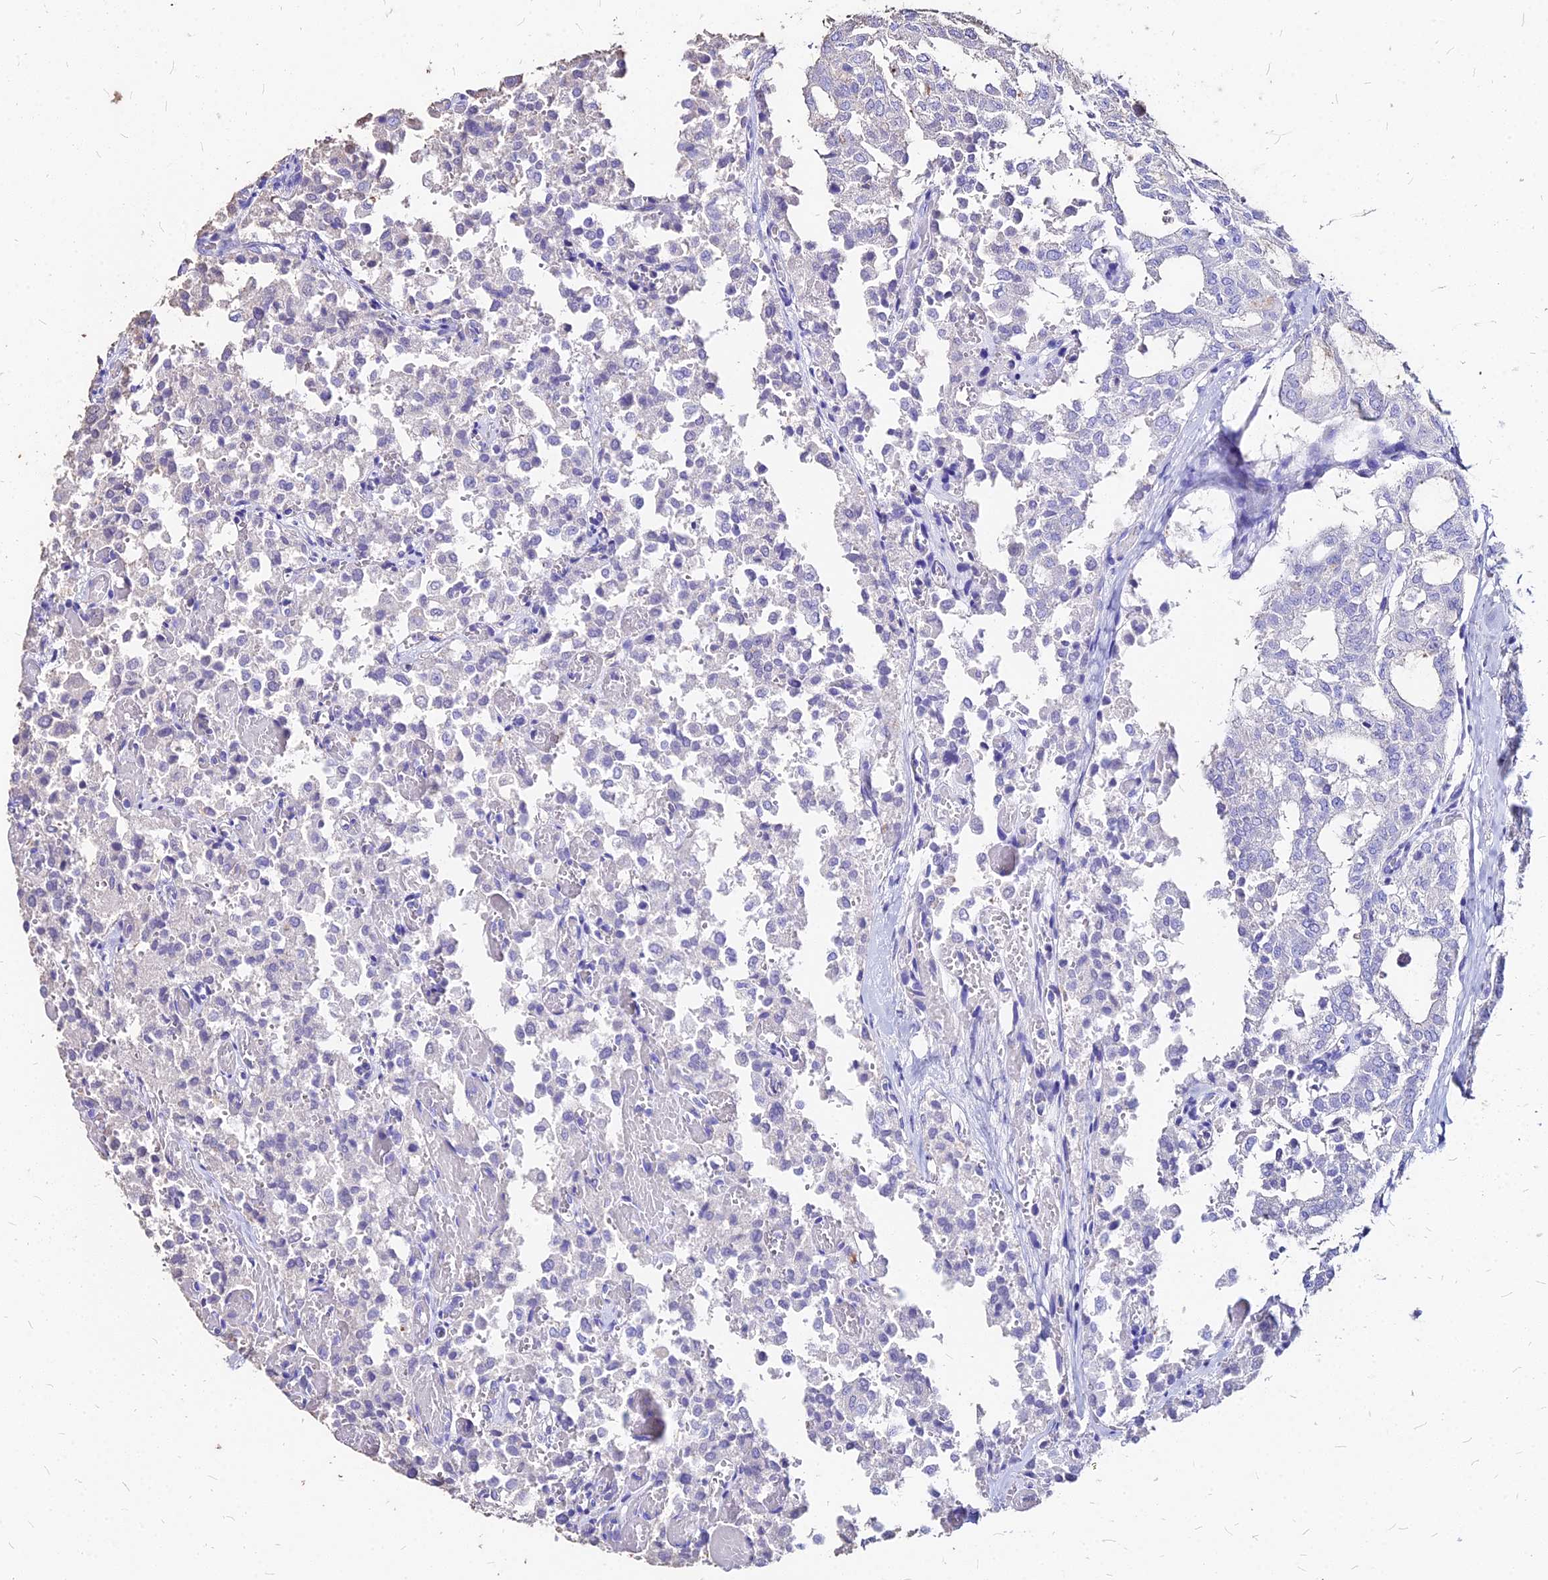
{"staining": {"intensity": "negative", "quantity": "none", "location": "none"}, "tissue": "thyroid cancer", "cell_type": "Tumor cells", "image_type": "cancer", "snomed": [{"axis": "morphology", "description": "Follicular adenoma carcinoma, NOS"}, {"axis": "topography", "description": "Thyroid gland"}], "caption": "High power microscopy photomicrograph of an immunohistochemistry photomicrograph of follicular adenoma carcinoma (thyroid), revealing no significant staining in tumor cells.", "gene": "NME5", "patient": {"sex": "male", "age": 75}}